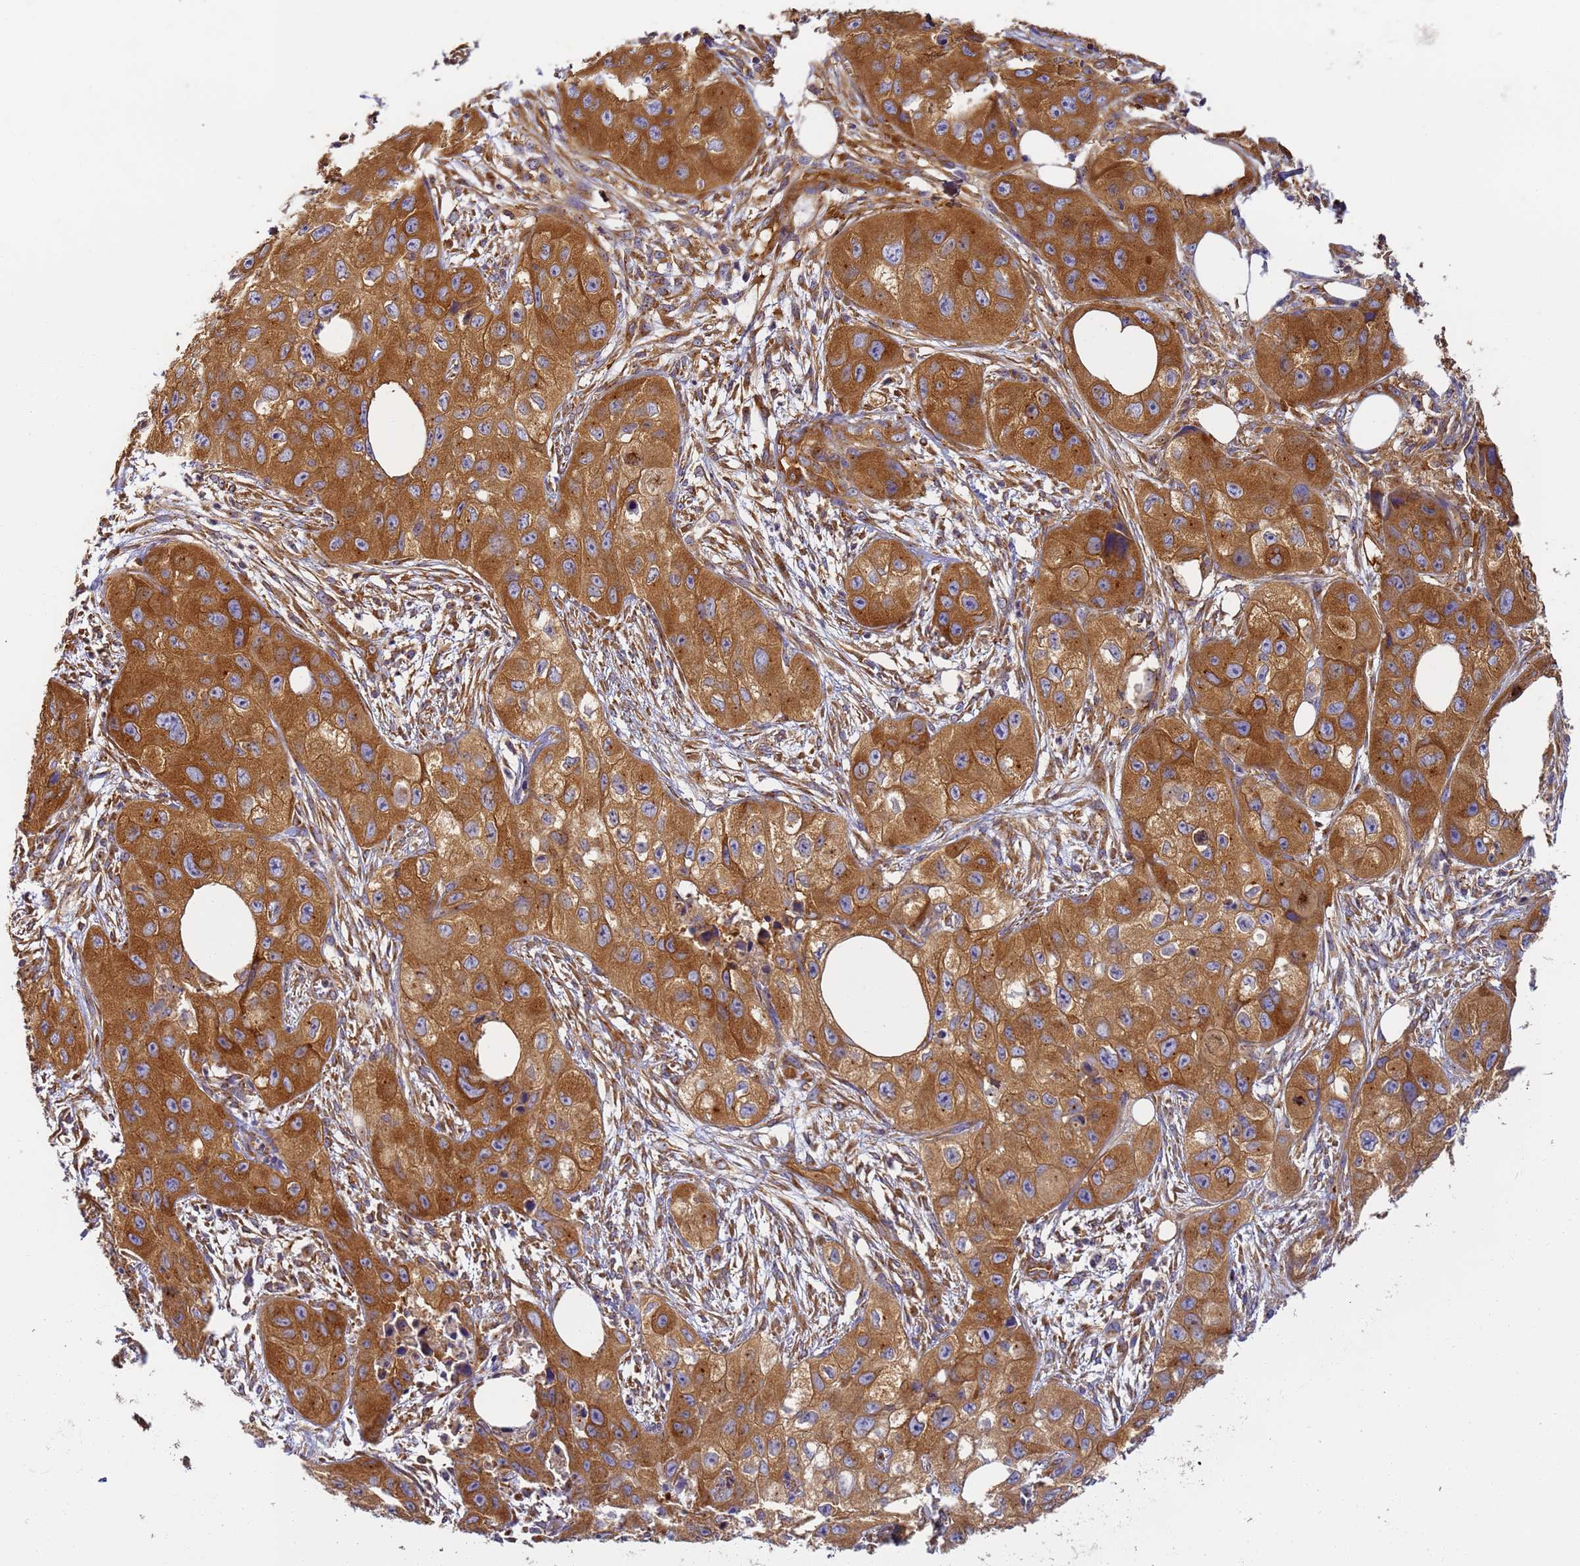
{"staining": {"intensity": "strong", "quantity": ">75%", "location": "cytoplasmic/membranous"}, "tissue": "skin cancer", "cell_type": "Tumor cells", "image_type": "cancer", "snomed": [{"axis": "morphology", "description": "Squamous cell carcinoma, NOS"}, {"axis": "topography", "description": "Skin"}, {"axis": "topography", "description": "Subcutis"}], "caption": "Protein staining of skin cancer tissue exhibits strong cytoplasmic/membranous expression in approximately >75% of tumor cells. (IHC, brightfield microscopy, high magnification).", "gene": "DYNC1I2", "patient": {"sex": "male", "age": 73}}